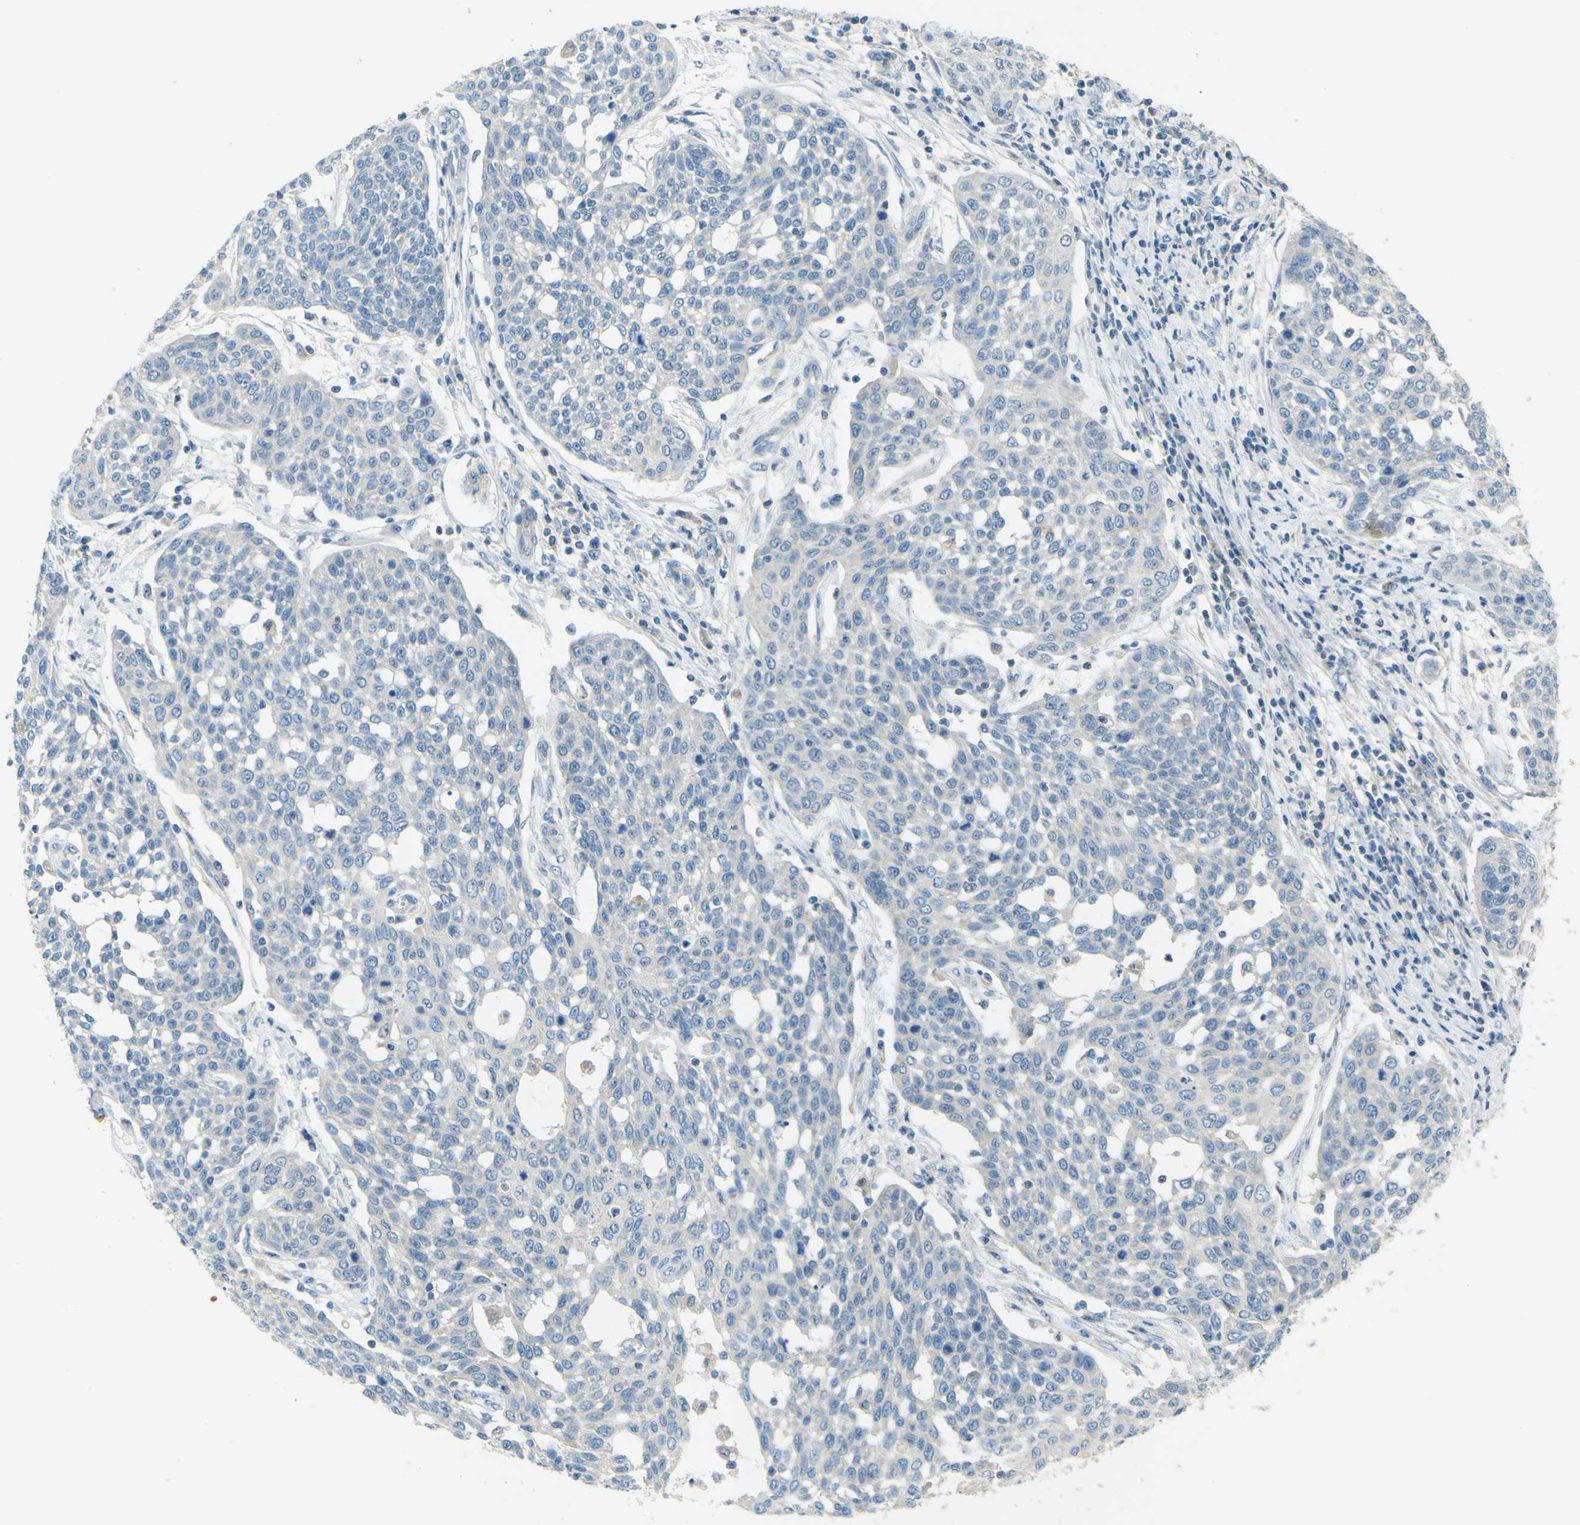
{"staining": {"intensity": "negative", "quantity": "none", "location": "none"}, "tissue": "cervical cancer", "cell_type": "Tumor cells", "image_type": "cancer", "snomed": [{"axis": "morphology", "description": "Squamous cell carcinoma, NOS"}, {"axis": "topography", "description": "Cervix"}], "caption": "Immunohistochemistry histopathology image of human cervical squamous cell carcinoma stained for a protein (brown), which shows no positivity in tumor cells.", "gene": "FKTN", "patient": {"sex": "female", "age": 34}}